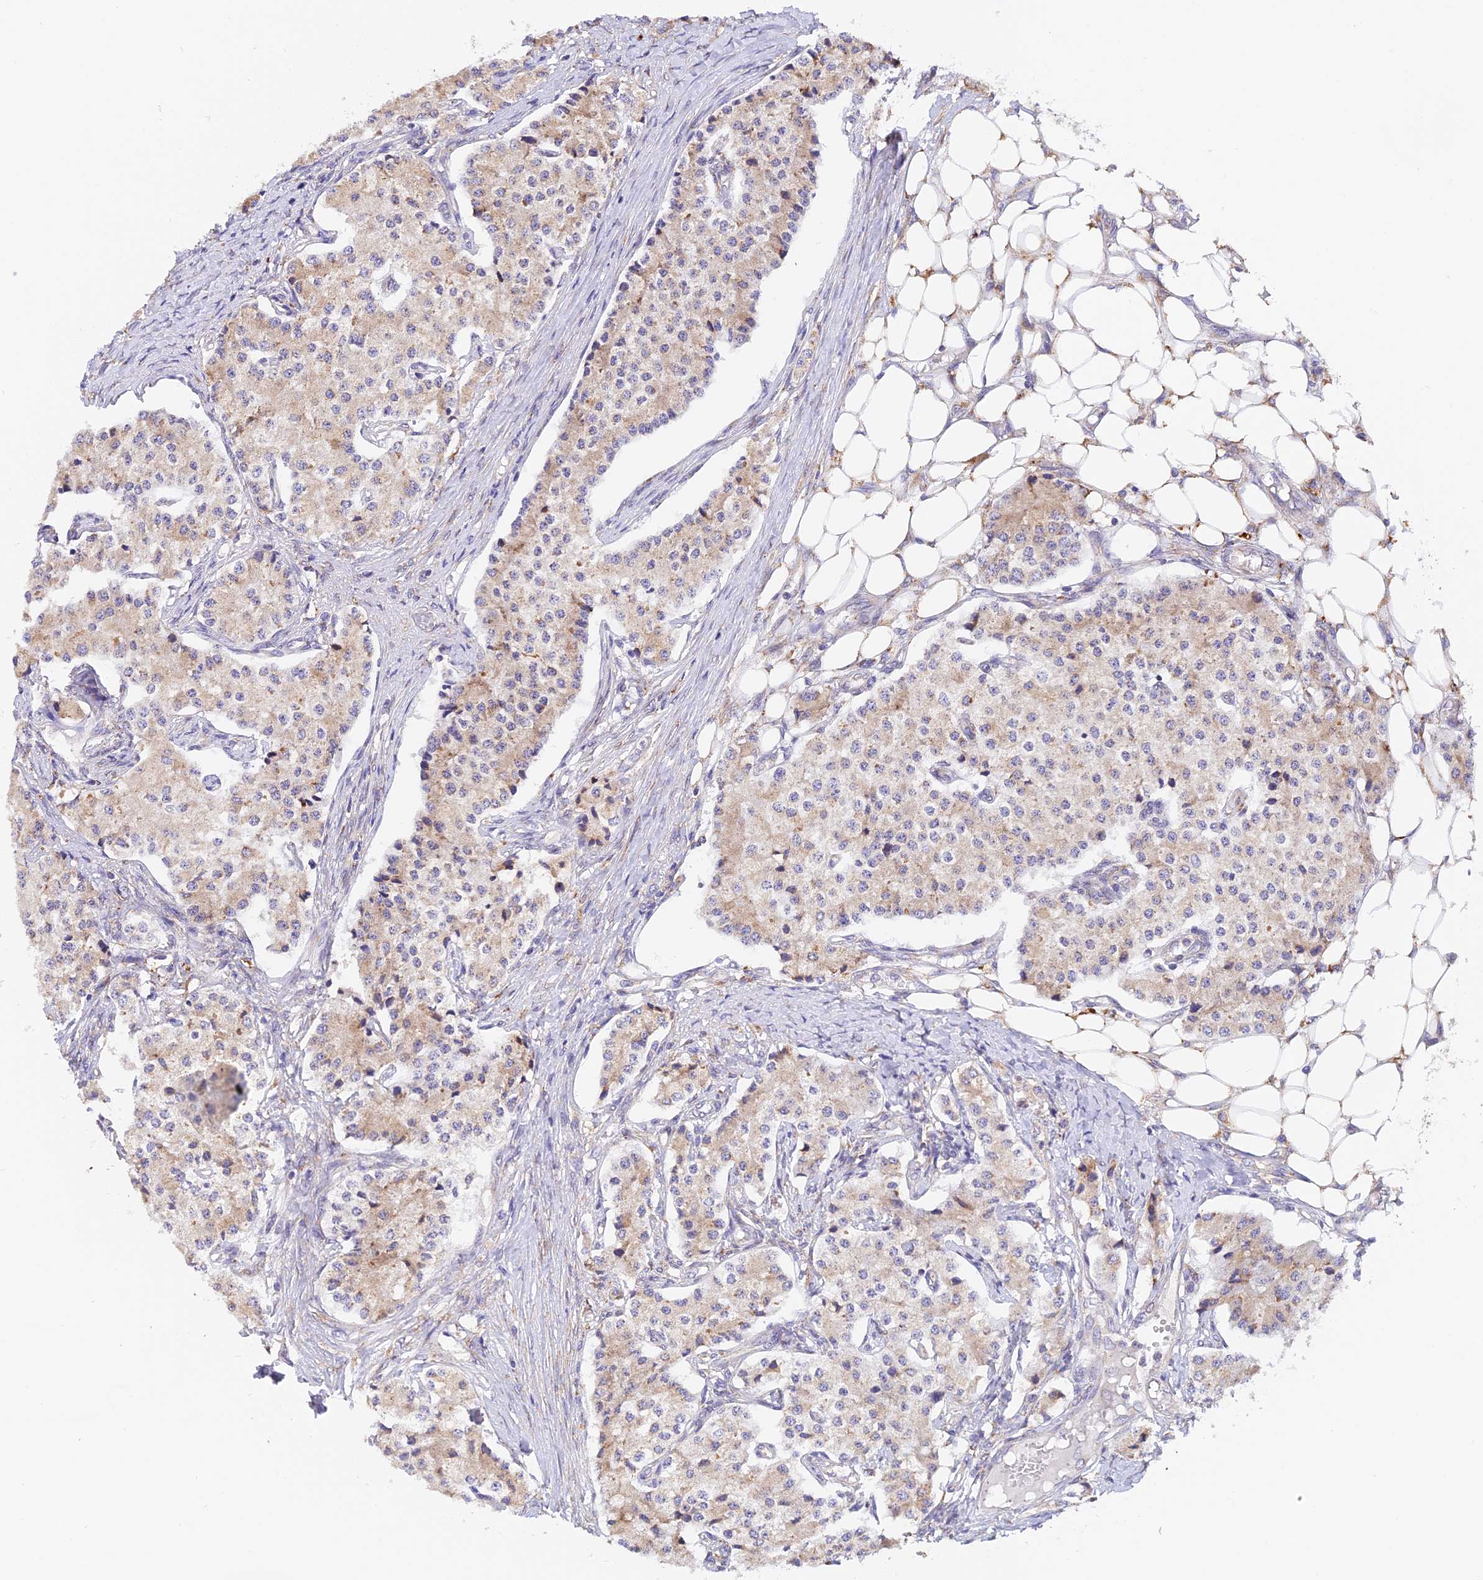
{"staining": {"intensity": "weak", "quantity": "25%-75%", "location": "cytoplasmic/membranous"}, "tissue": "carcinoid", "cell_type": "Tumor cells", "image_type": "cancer", "snomed": [{"axis": "morphology", "description": "Carcinoid, malignant, NOS"}, {"axis": "topography", "description": "Colon"}], "caption": "The photomicrograph exhibits a brown stain indicating the presence of a protein in the cytoplasmic/membranous of tumor cells in carcinoid (malignant).", "gene": "VKORC1", "patient": {"sex": "female", "age": 52}}